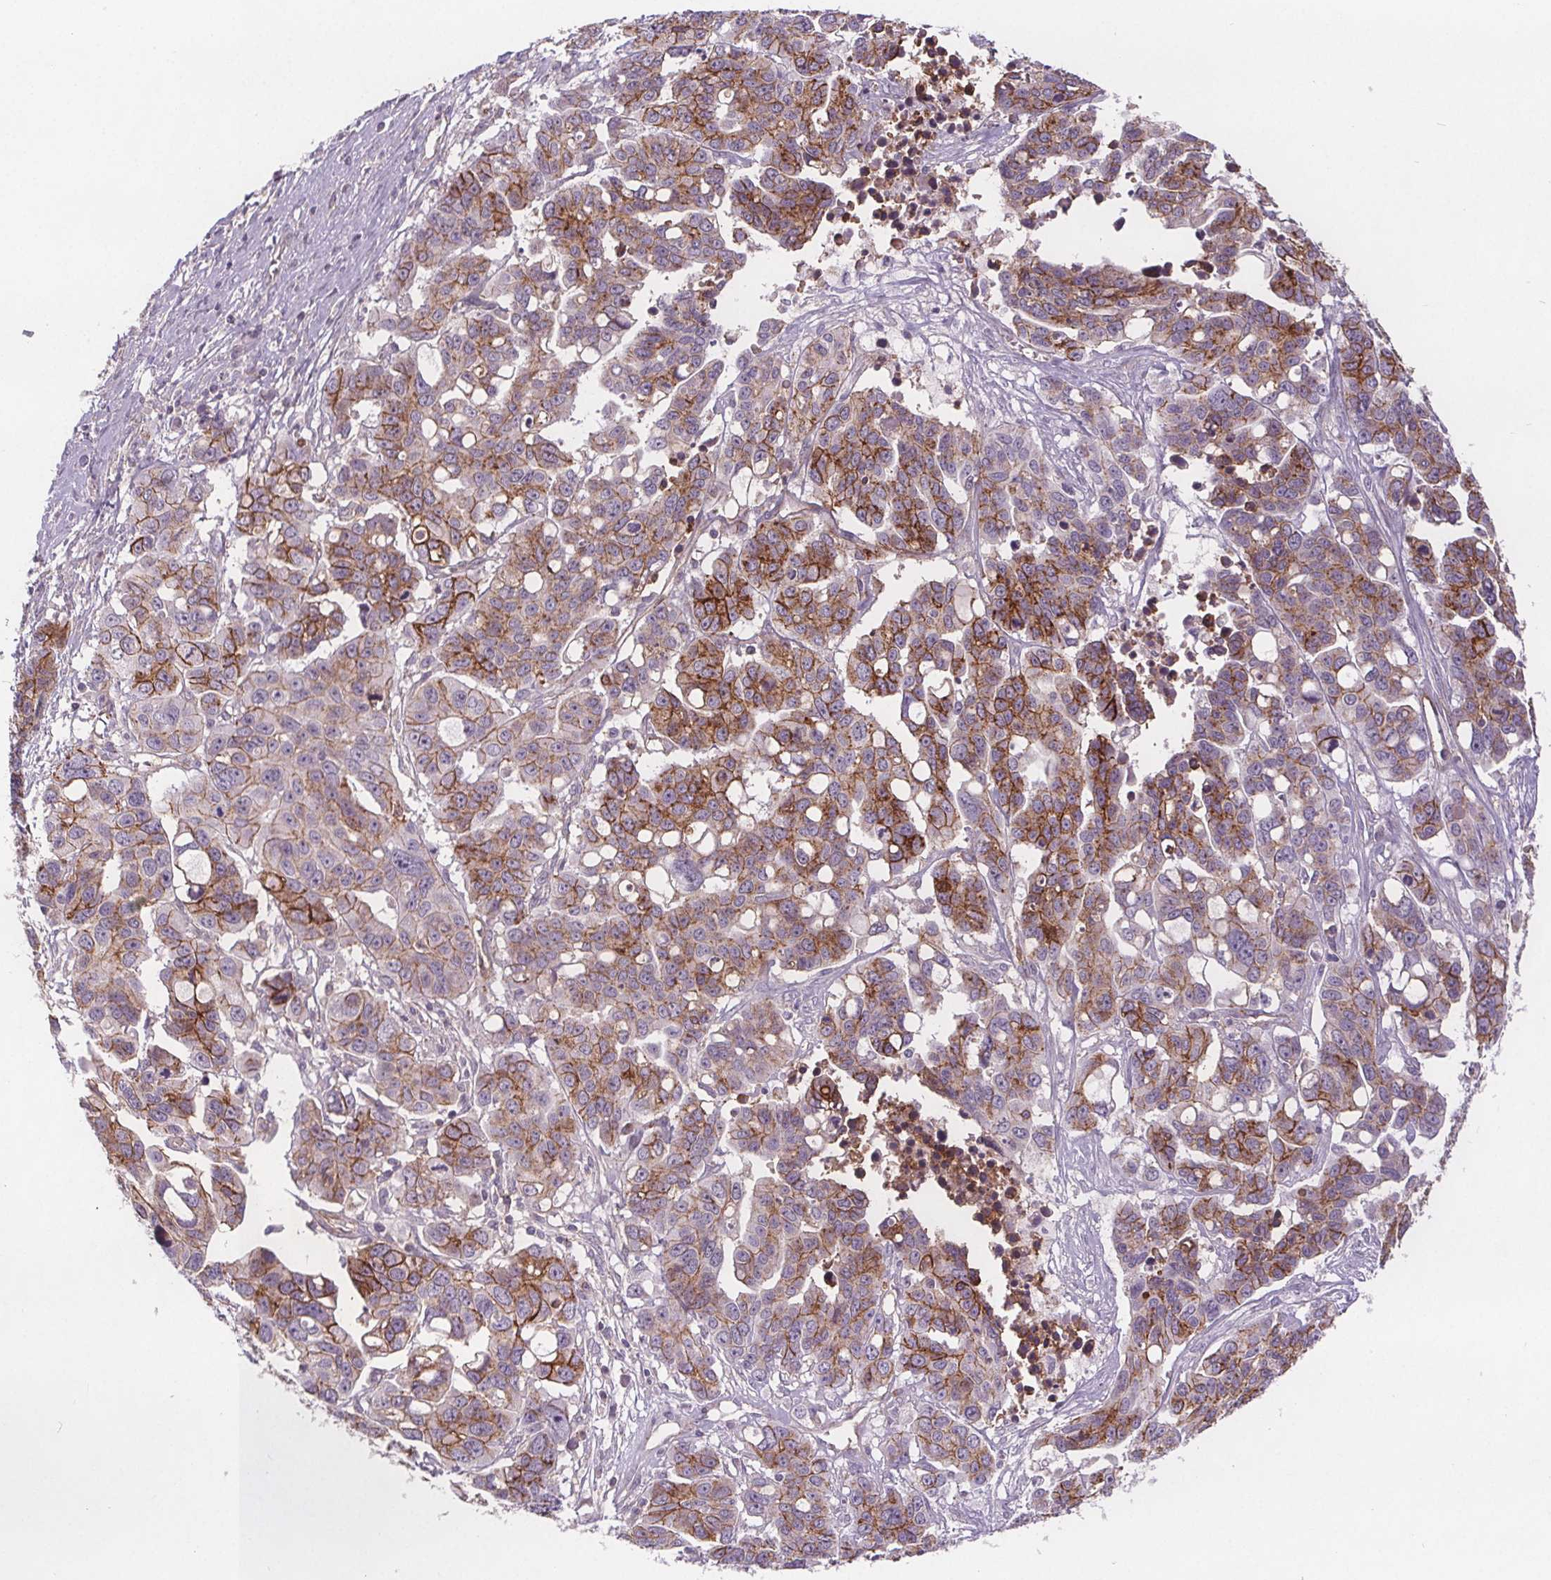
{"staining": {"intensity": "moderate", "quantity": ">75%", "location": "cytoplasmic/membranous"}, "tissue": "ovarian cancer", "cell_type": "Tumor cells", "image_type": "cancer", "snomed": [{"axis": "morphology", "description": "Carcinoma, endometroid"}, {"axis": "topography", "description": "Ovary"}], "caption": "The photomicrograph exhibits a brown stain indicating the presence of a protein in the cytoplasmic/membranous of tumor cells in ovarian cancer. (DAB IHC, brown staining for protein, blue staining for nuclei).", "gene": "ATP1A1", "patient": {"sex": "female", "age": 78}}